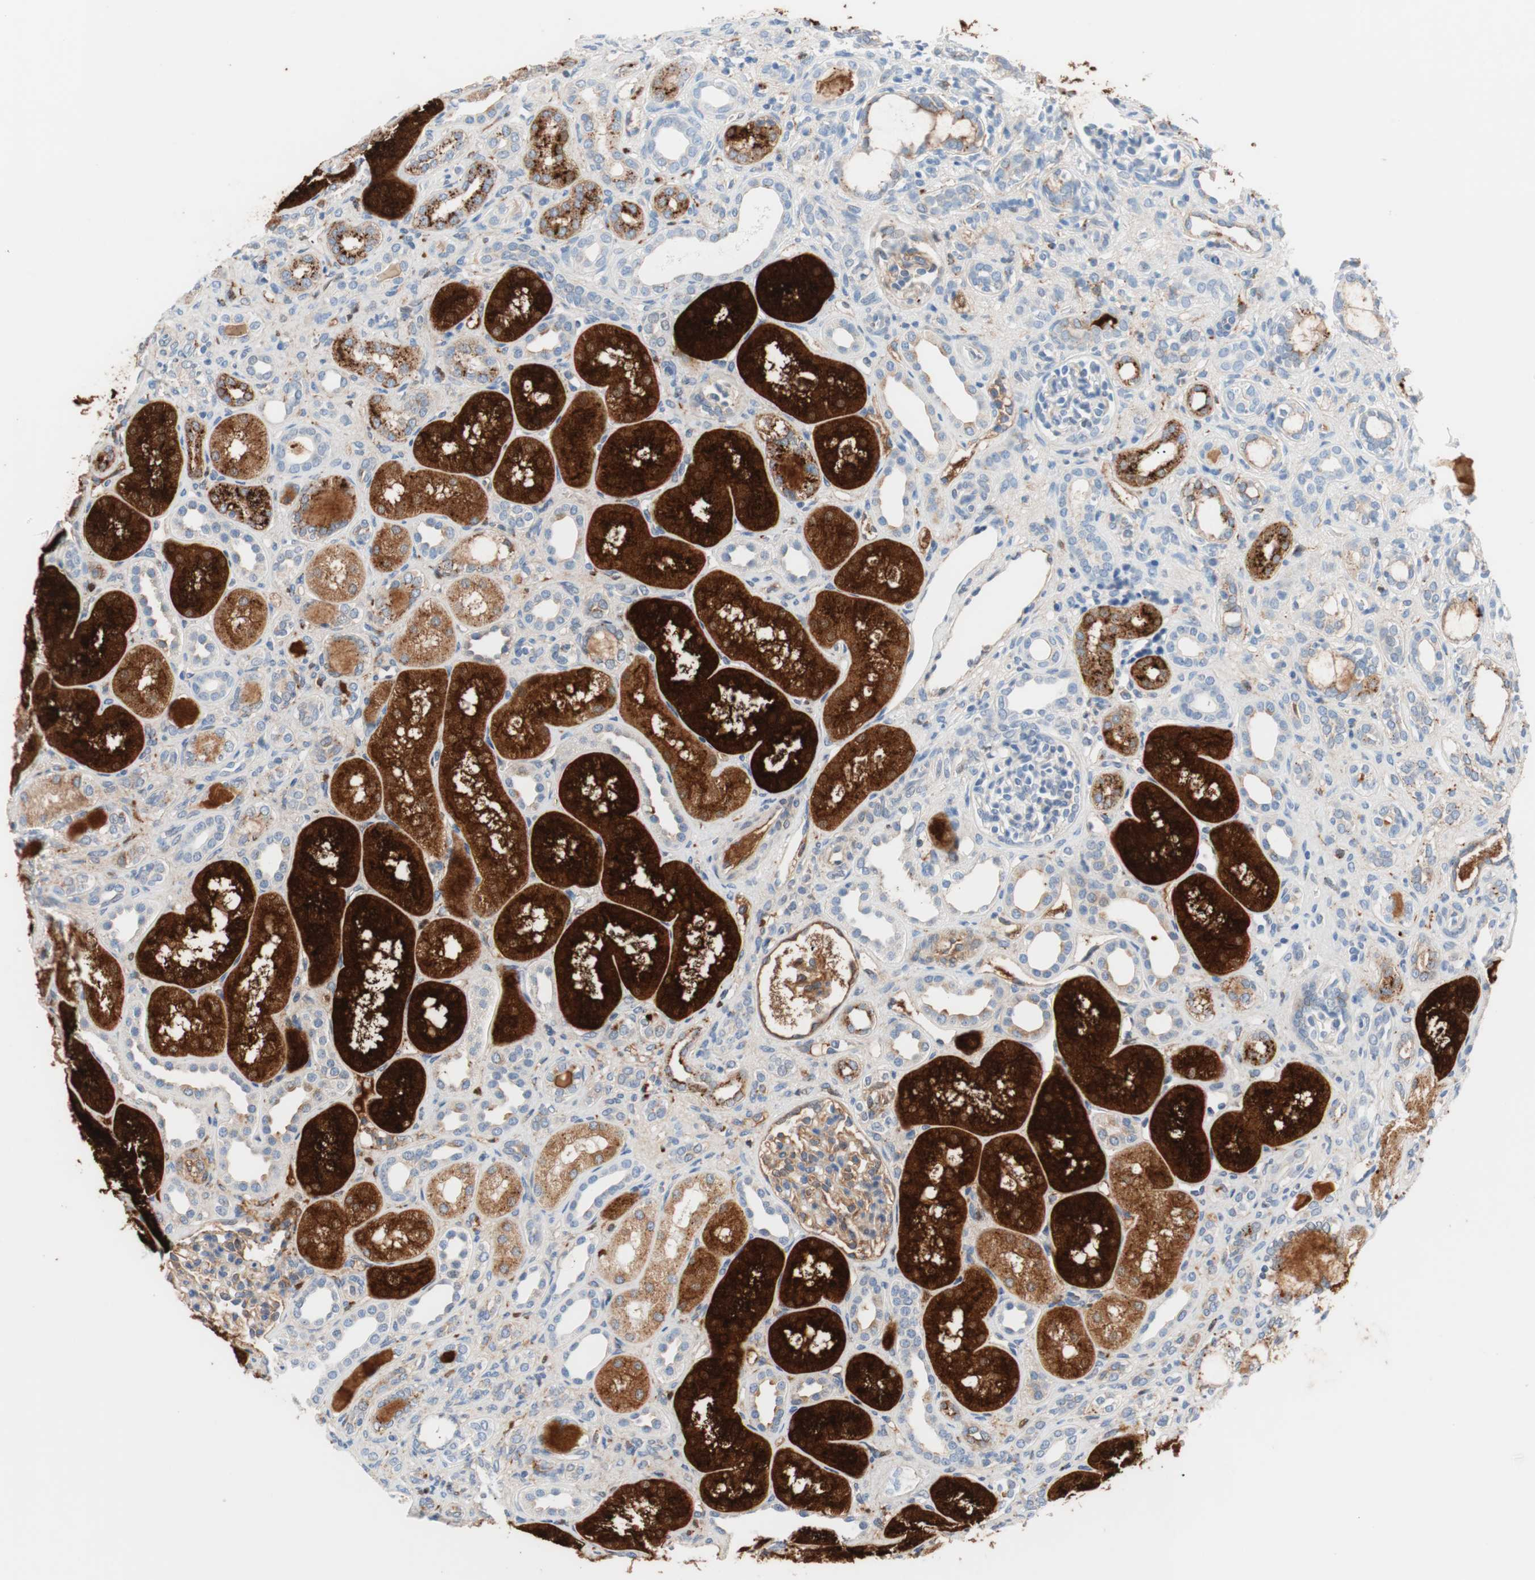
{"staining": {"intensity": "moderate", "quantity": ">75%", "location": "cytoplasmic/membranous"}, "tissue": "kidney", "cell_type": "Cells in glomeruli", "image_type": "normal", "snomed": [{"axis": "morphology", "description": "Normal tissue, NOS"}, {"axis": "topography", "description": "Kidney"}], "caption": "DAB immunohistochemical staining of unremarkable human kidney reveals moderate cytoplasmic/membranous protein positivity in about >75% of cells in glomeruli.", "gene": "RBP4", "patient": {"sex": "male", "age": 7}}